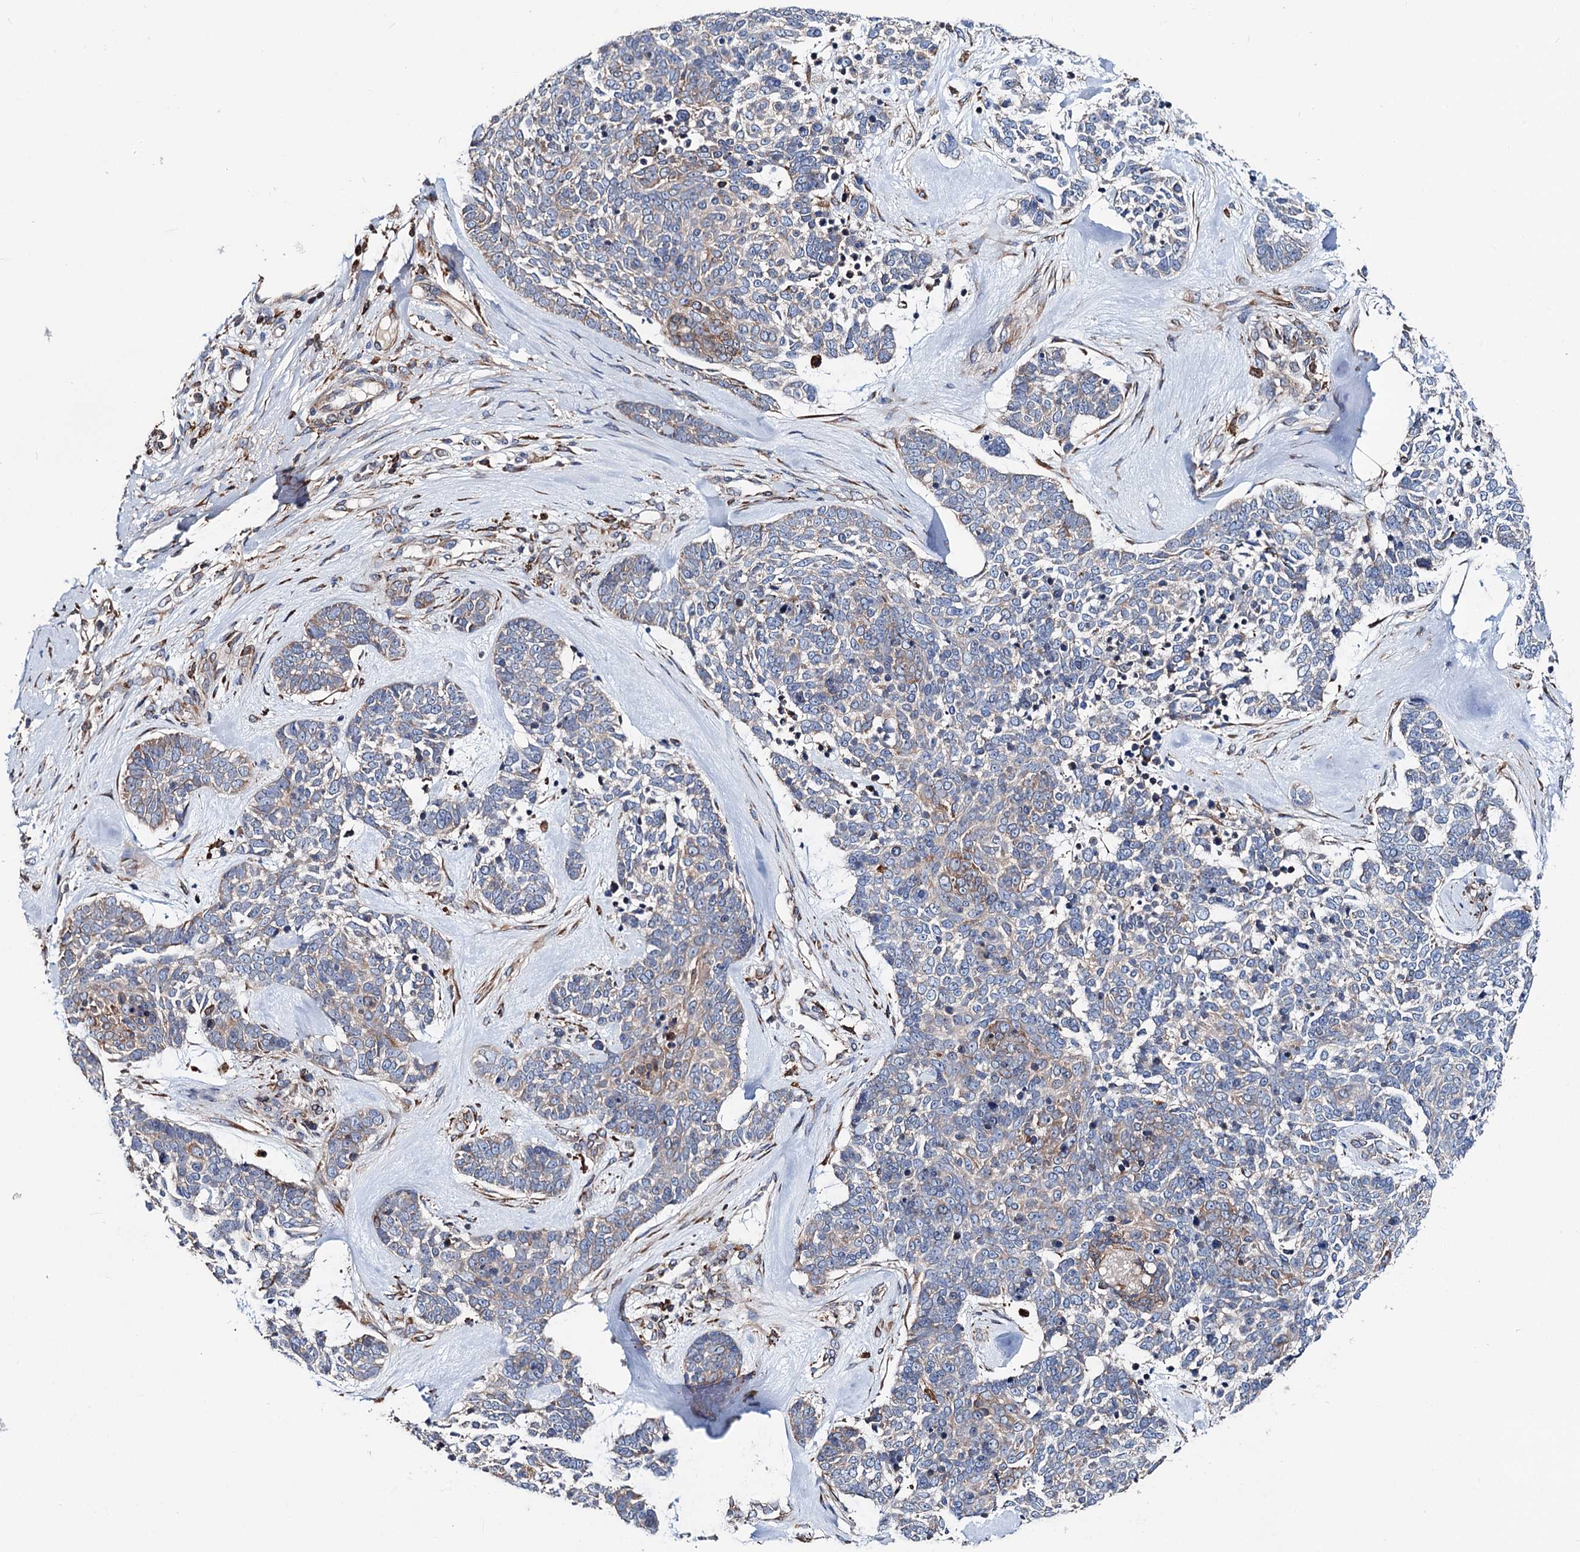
{"staining": {"intensity": "negative", "quantity": "none", "location": "none"}, "tissue": "skin cancer", "cell_type": "Tumor cells", "image_type": "cancer", "snomed": [{"axis": "morphology", "description": "Basal cell carcinoma"}, {"axis": "topography", "description": "Skin"}], "caption": "This is a micrograph of immunohistochemistry (IHC) staining of skin basal cell carcinoma, which shows no positivity in tumor cells.", "gene": "ERP29", "patient": {"sex": "female", "age": 81}}